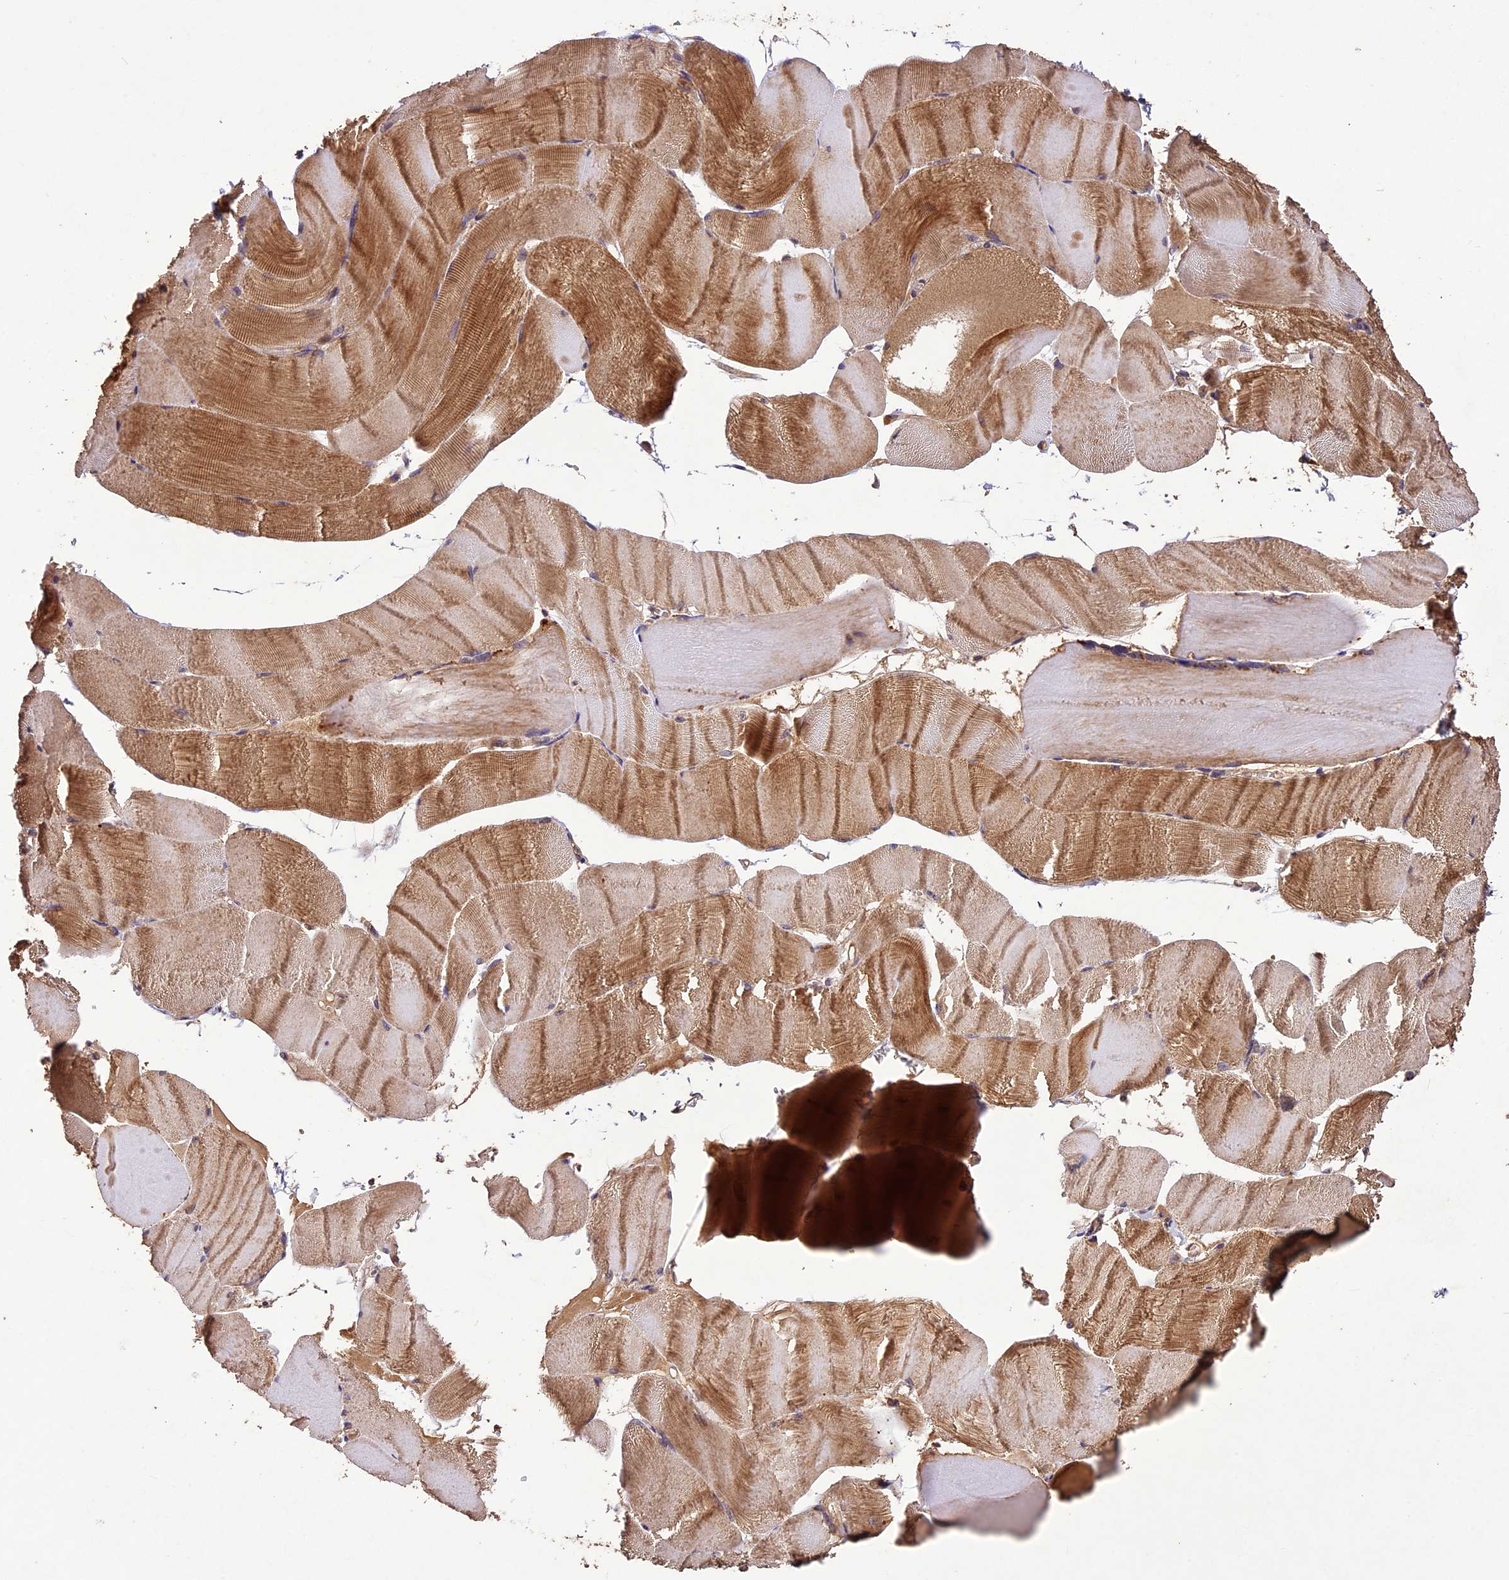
{"staining": {"intensity": "moderate", "quantity": ">75%", "location": "cytoplasmic/membranous"}, "tissue": "skeletal muscle", "cell_type": "Myocytes", "image_type": "normal", "snomed": [{"axis": "morphology", "description": "Normal tissue, NOS"}, {"axis": "morphology", "description": "Basal cell carcinoma"}, {"axis": "topography", "description": "Skeletal muscle"}], "caption": "IHC micrograph of normal skeletal muscle: human skeletal muscle stained using immunohistochemistry (IHC) shows medium levels of moderate protein expression localized specifically in the cytoplasmic/membranous of myocytes, appearing as a cytoplasmic/membranous brown color.", "gene": "CRLF1", "patient": {"sex": "female", "age": 64}}